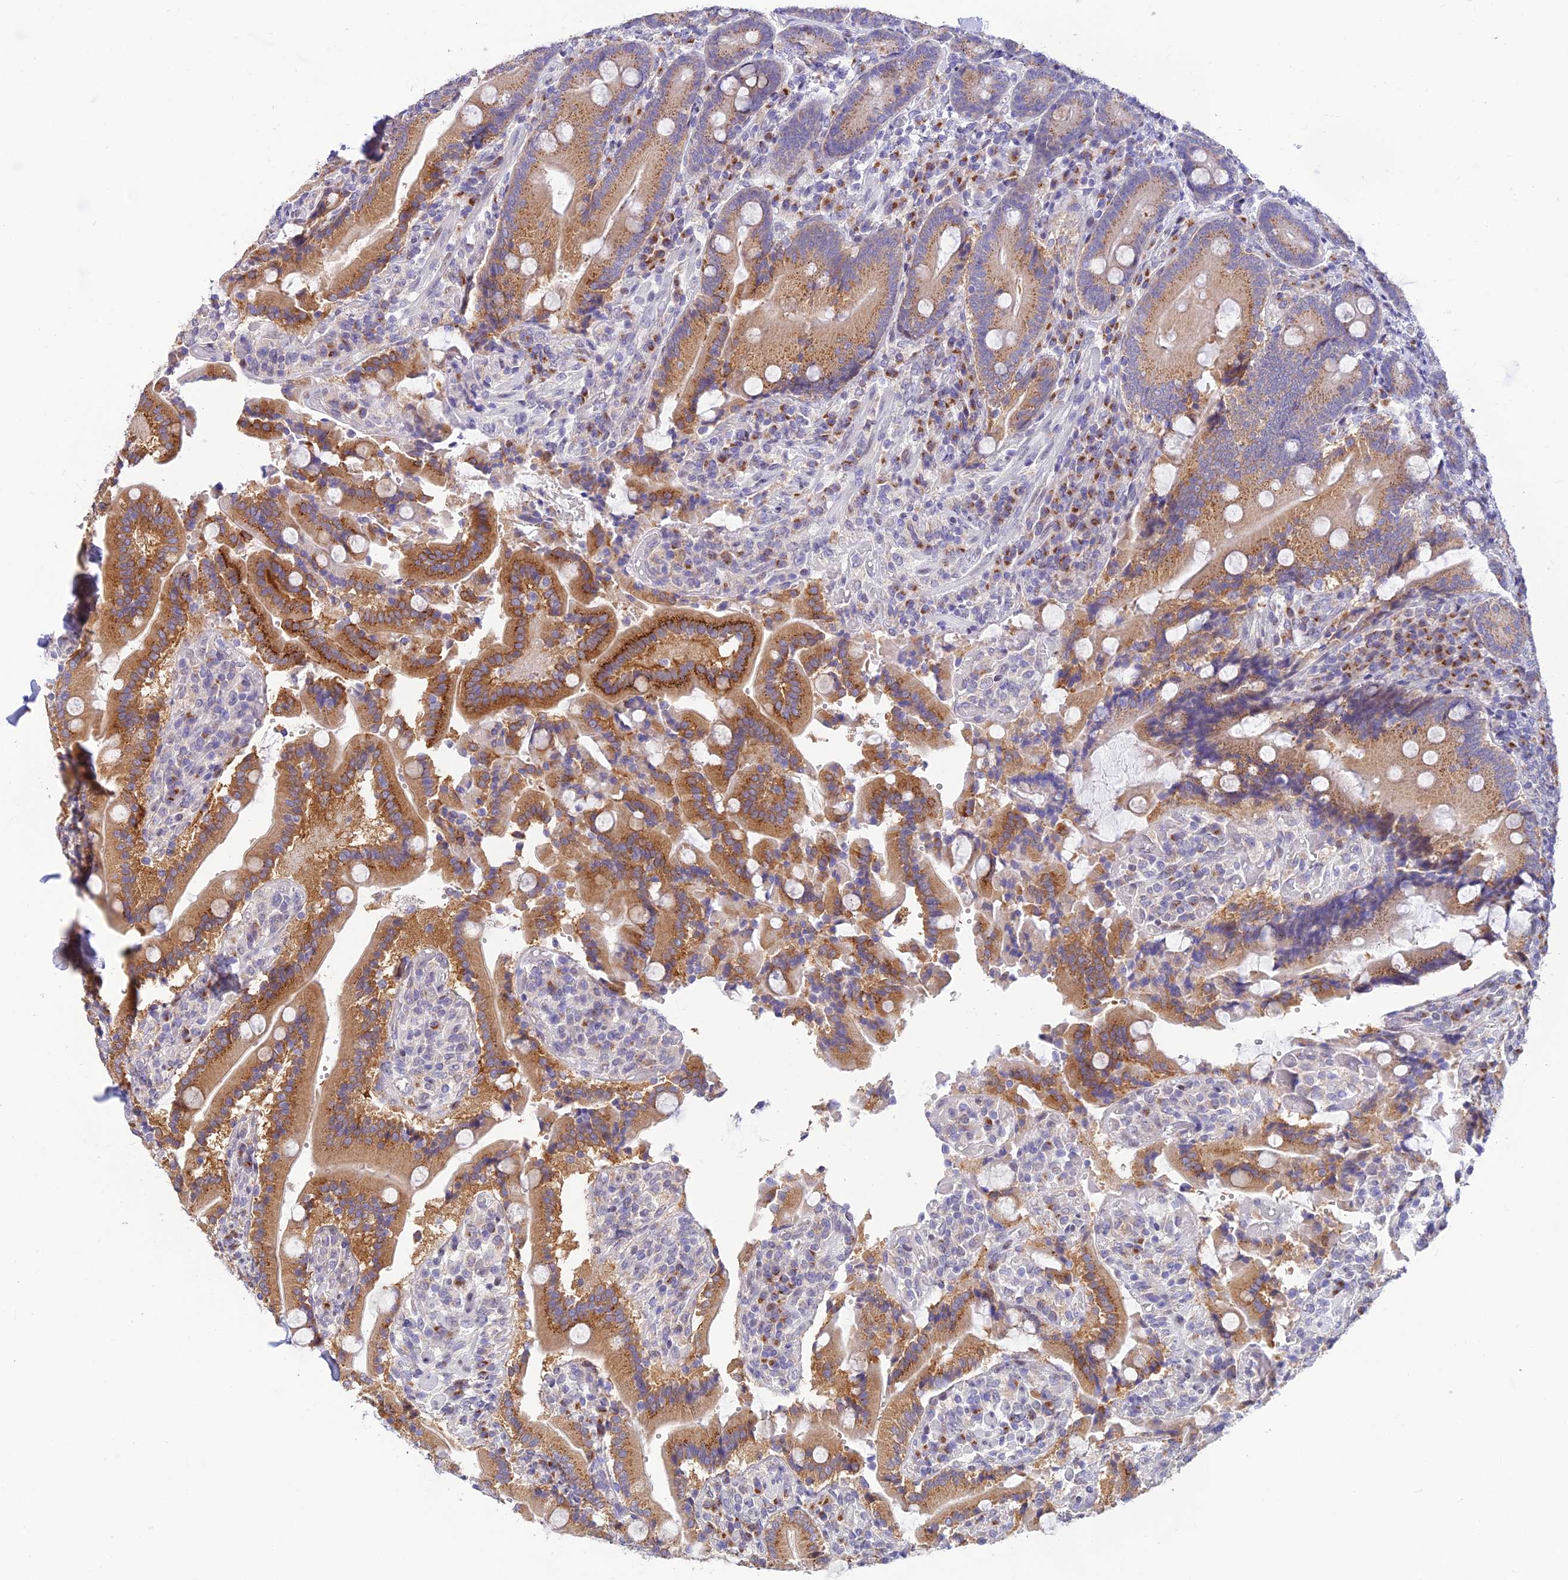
{"staining": {"intensity": "moderate", "quantity": ">75%", "location": "cytoplasmic/membranous"}, "tissue": "duodenum", "cell_type": "Glandular cells", "image_type": "normal", "snomed": [{"axis": "morphology", "description": "Normal tissue, NOS"}, {"axis": "topography", "description": "Duodenum"}], "caption": "Immunohistochemistry (DAB (3,3'-diaminobenzidine)) staining of unremarkable human duodenum exhibits moderate cytoplasmic/membranous protein expression in approximately >75% of glandular cells.", "gene": "INKA1", "patient": {"sex": "female", "age": 62}}